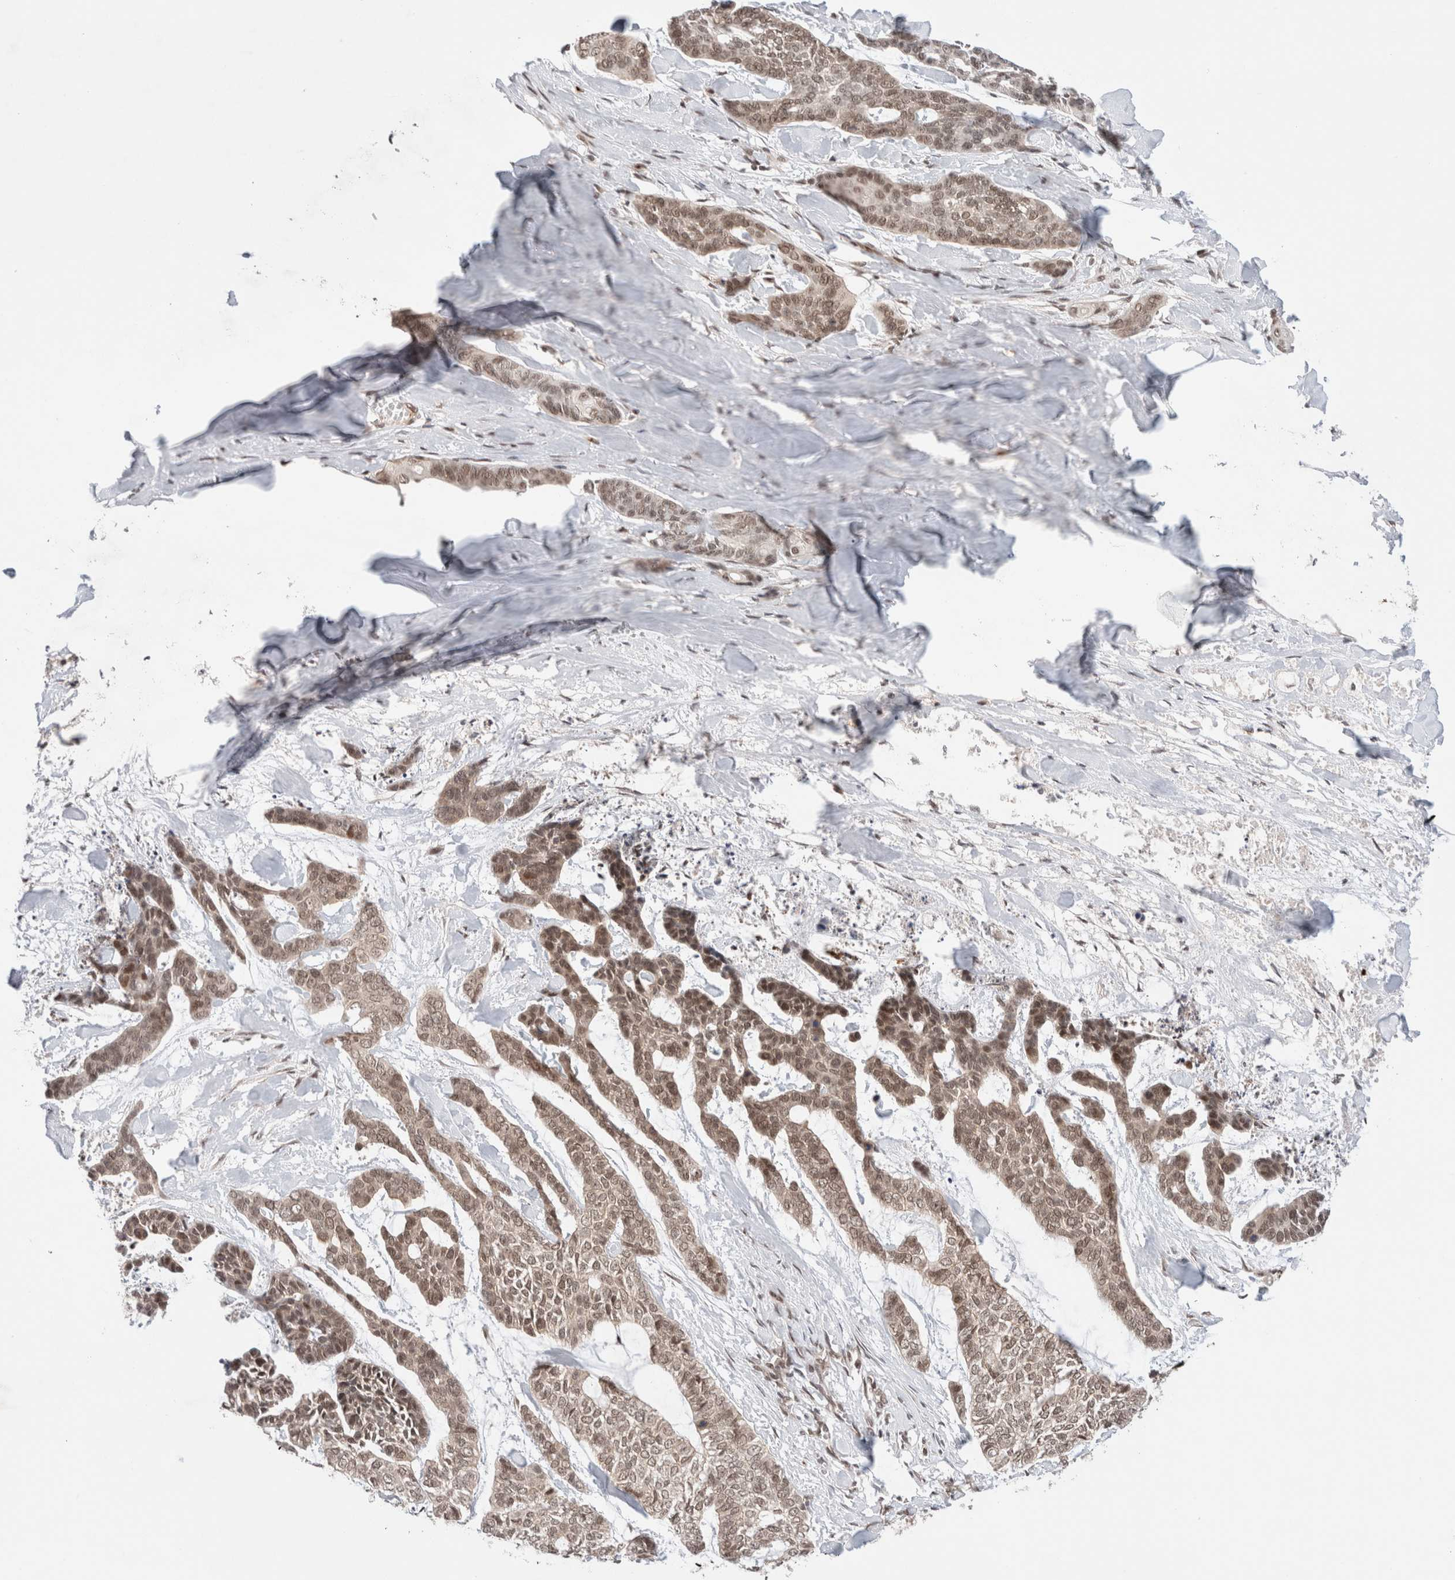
{"staining": {"intensity": "weak", "quantity": ">75%", "location": "nuclear"}, "tissue": "skin cancer", "cell_type": "Tumor cells", "image_type": "cancer", "snomed": [{"axis": "morphology", "description": "Basal cell carcinoma"}, {"axis": "topography", "description": "Skin"}], "caption": "Protein staining displays weak nuclear expression in approximately >75% of tumor cells in basal cell carcinoma (skin).", "gene": "GATAD2A", "patient": {"sex": "female", "age": 64}}